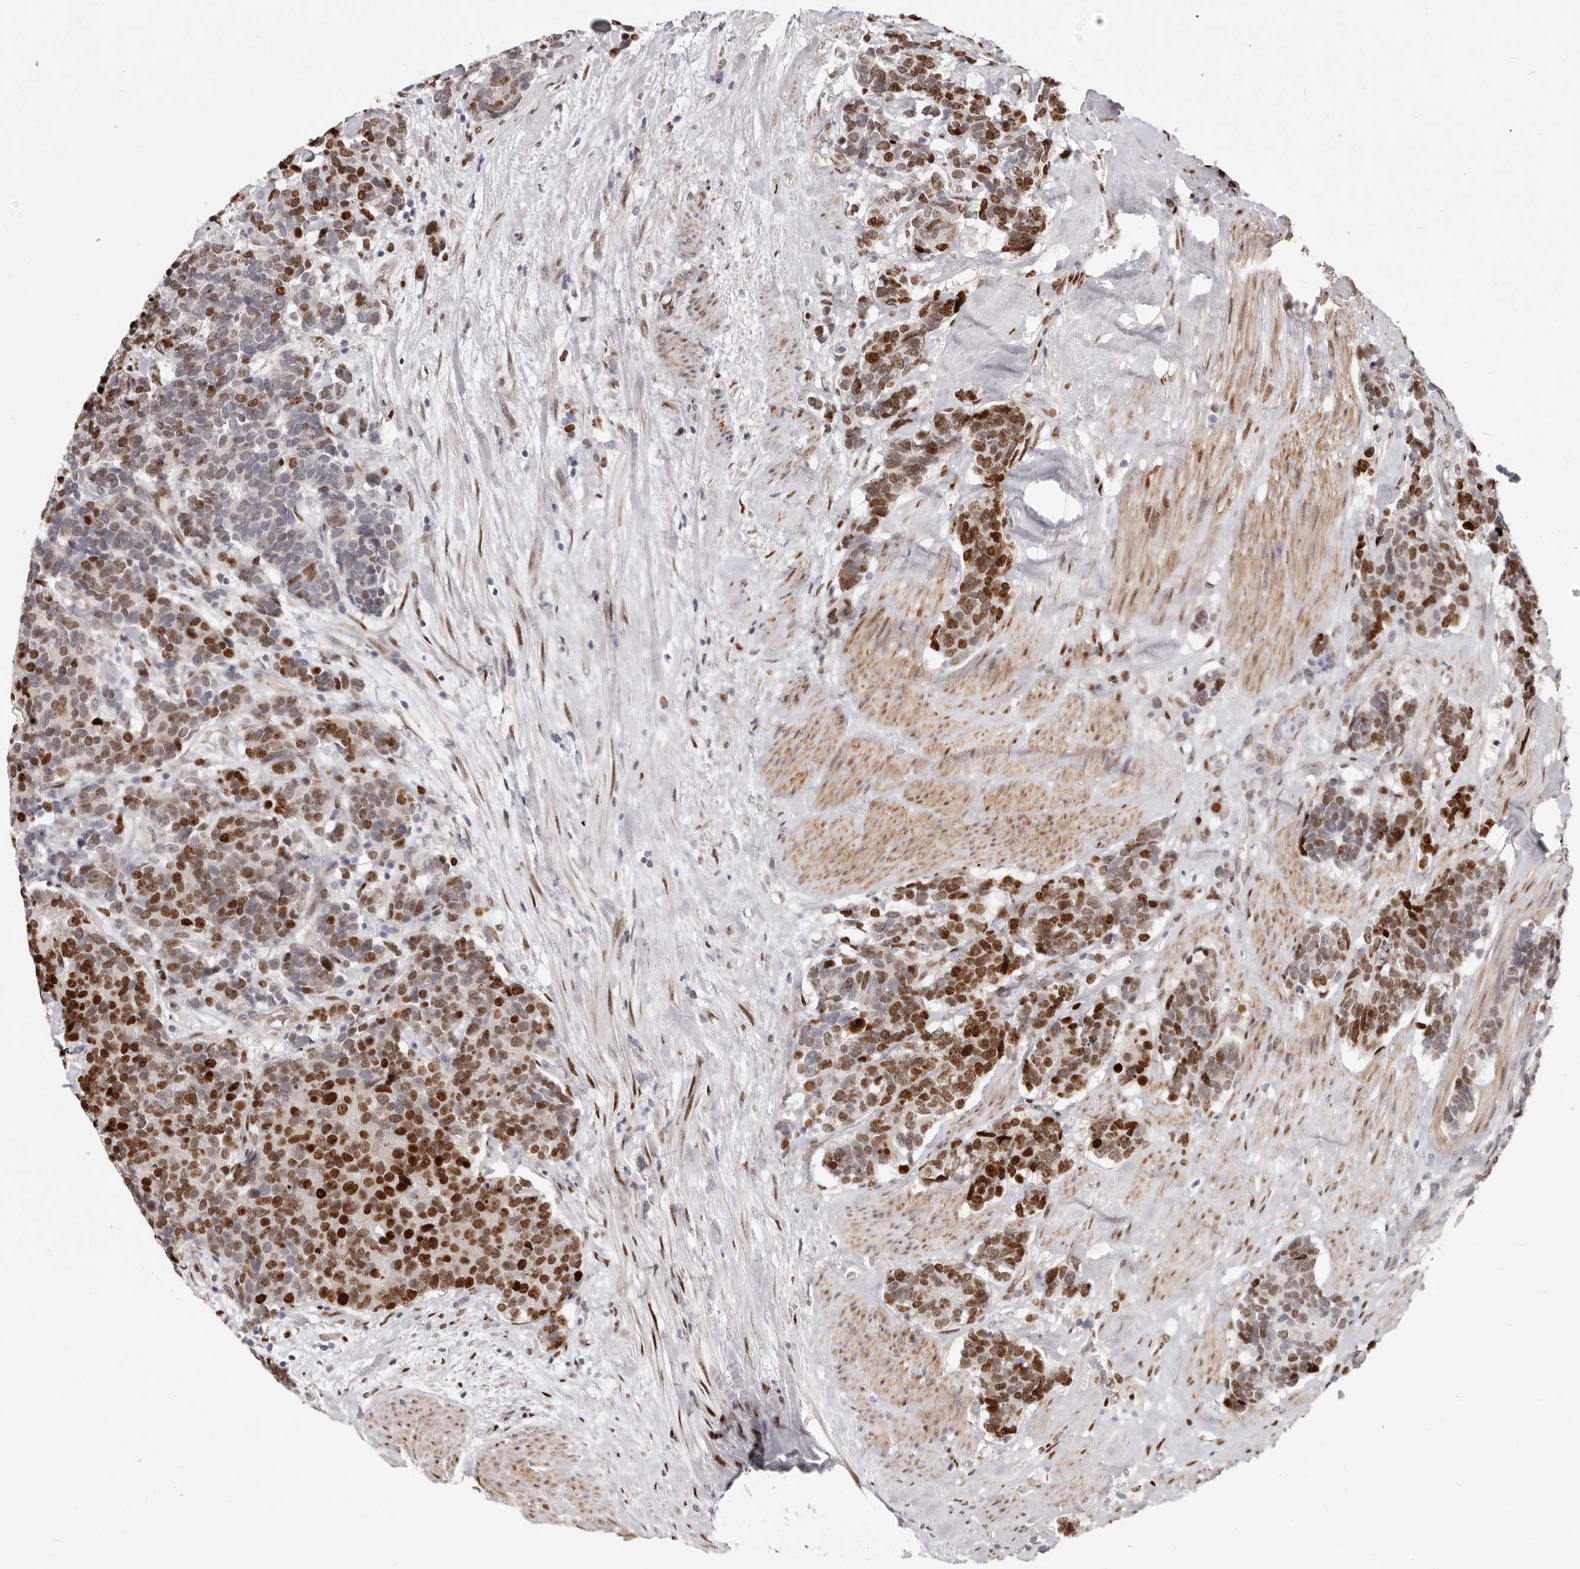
{"staining": {"intensity": "strong", "quantity": "25%-75%", "location": "nuclear"}, "tissue": "carcinoid", "cell_type": "Tumor cells", "image_type": "cancer", "snomed": [{"axis": "morphology", "description": "Carcinoma, NOS"}, {"axis": "morphology", "description": "Carcinoid, malignant, NOS"}, {"axis": "topography", "description": "Urinary bladder"}], "caption": "Protein expression analysis of human carcinoid (malignant) reveals strong nuclear positivity in approximately 25%-75% of tumor cells.", "gene": "SRP19", "patient": {"sex": "male", "age": 57}}